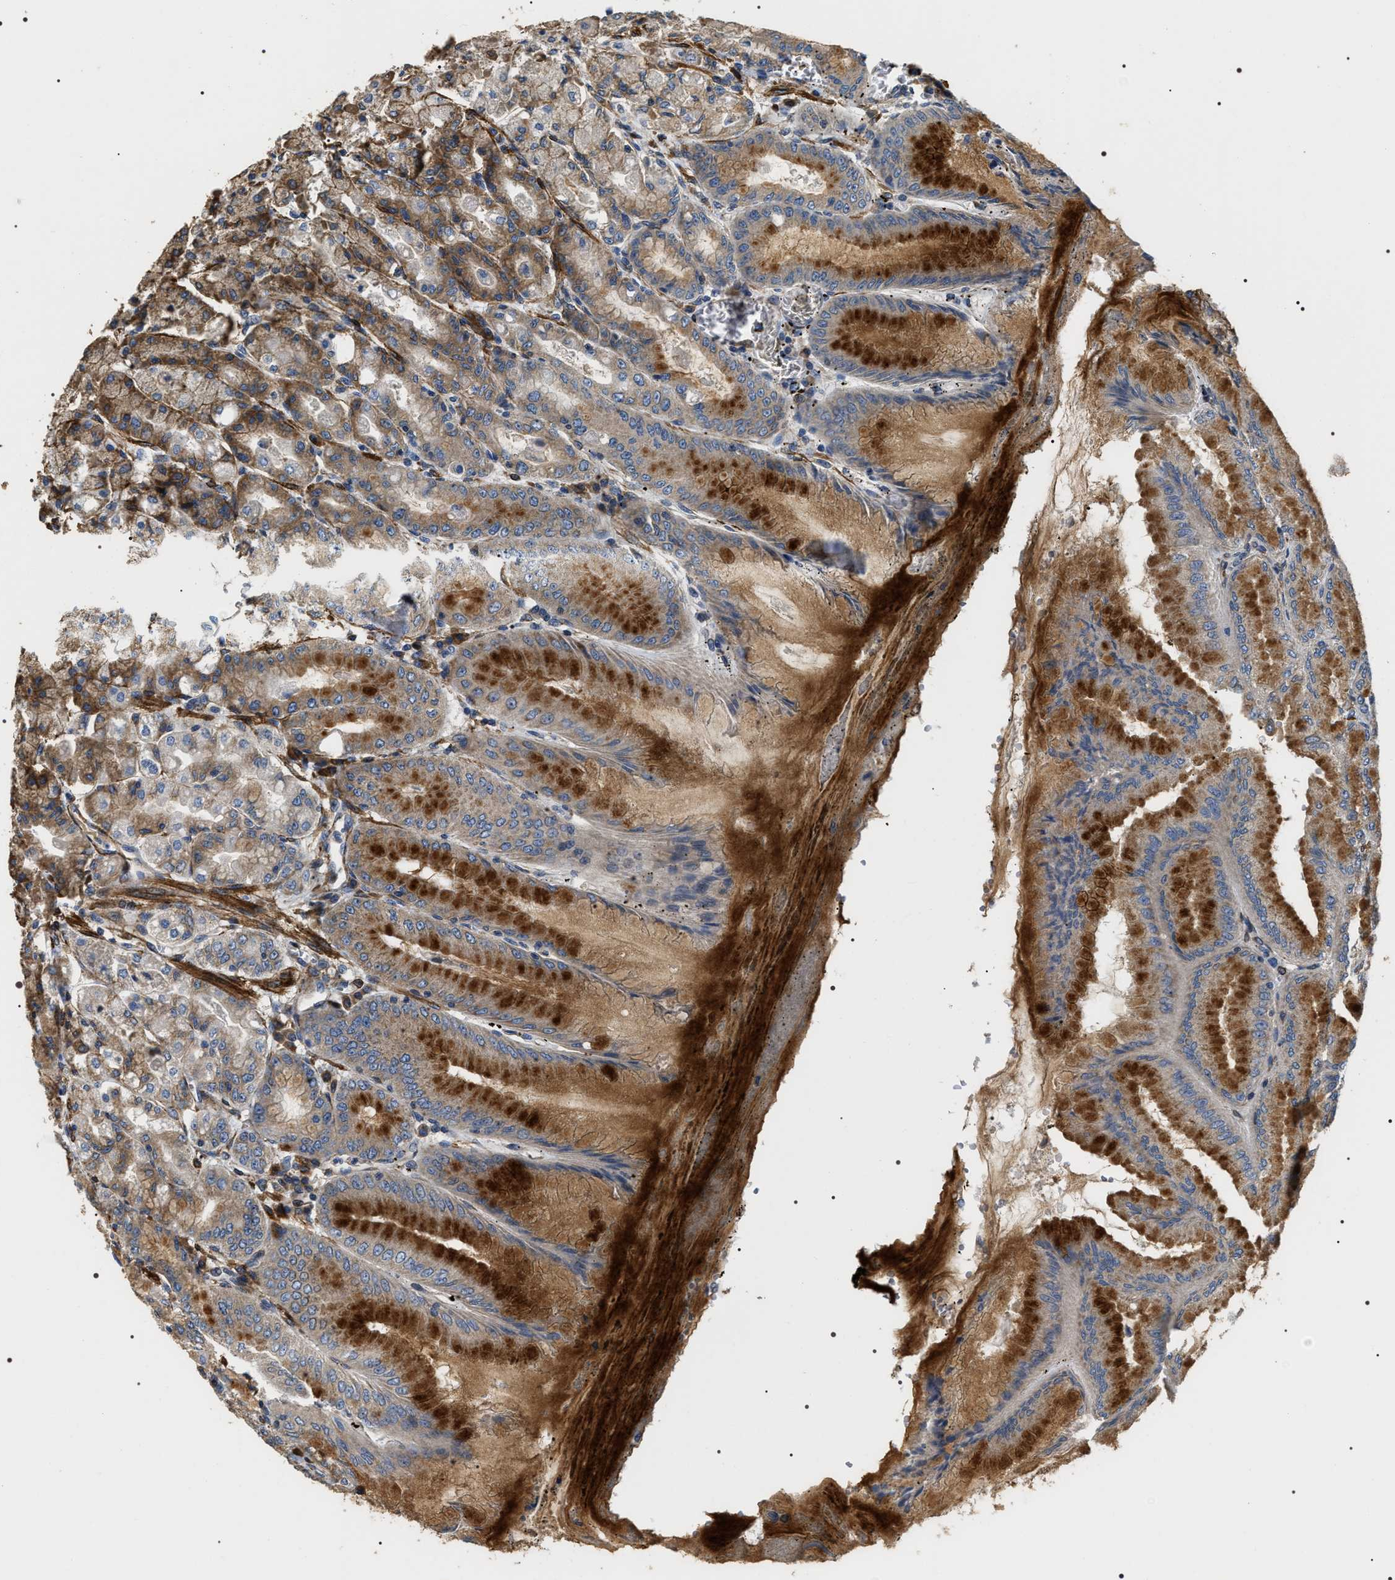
{"staining": {"intensity": "moderate", "quantity": ">75%", "location": "cytoplasmic/membranous"}, "tissue": "stomach", "cell_type": "Glandular cells", "image_type": "normal", "snomed": [{"axis": "morphology", "description": "Normal tissue, NOS"}, {"axis": "topography", "description": "Stomach, lower"}], "caption": "A histopathology image of human stomach stained for a protein demonstrates moderate cytoplasmic/membranous brown staining in glandular cells.", "gene": "ZC3HAV1L", "patient": {"sex": "male", "age": 71}}